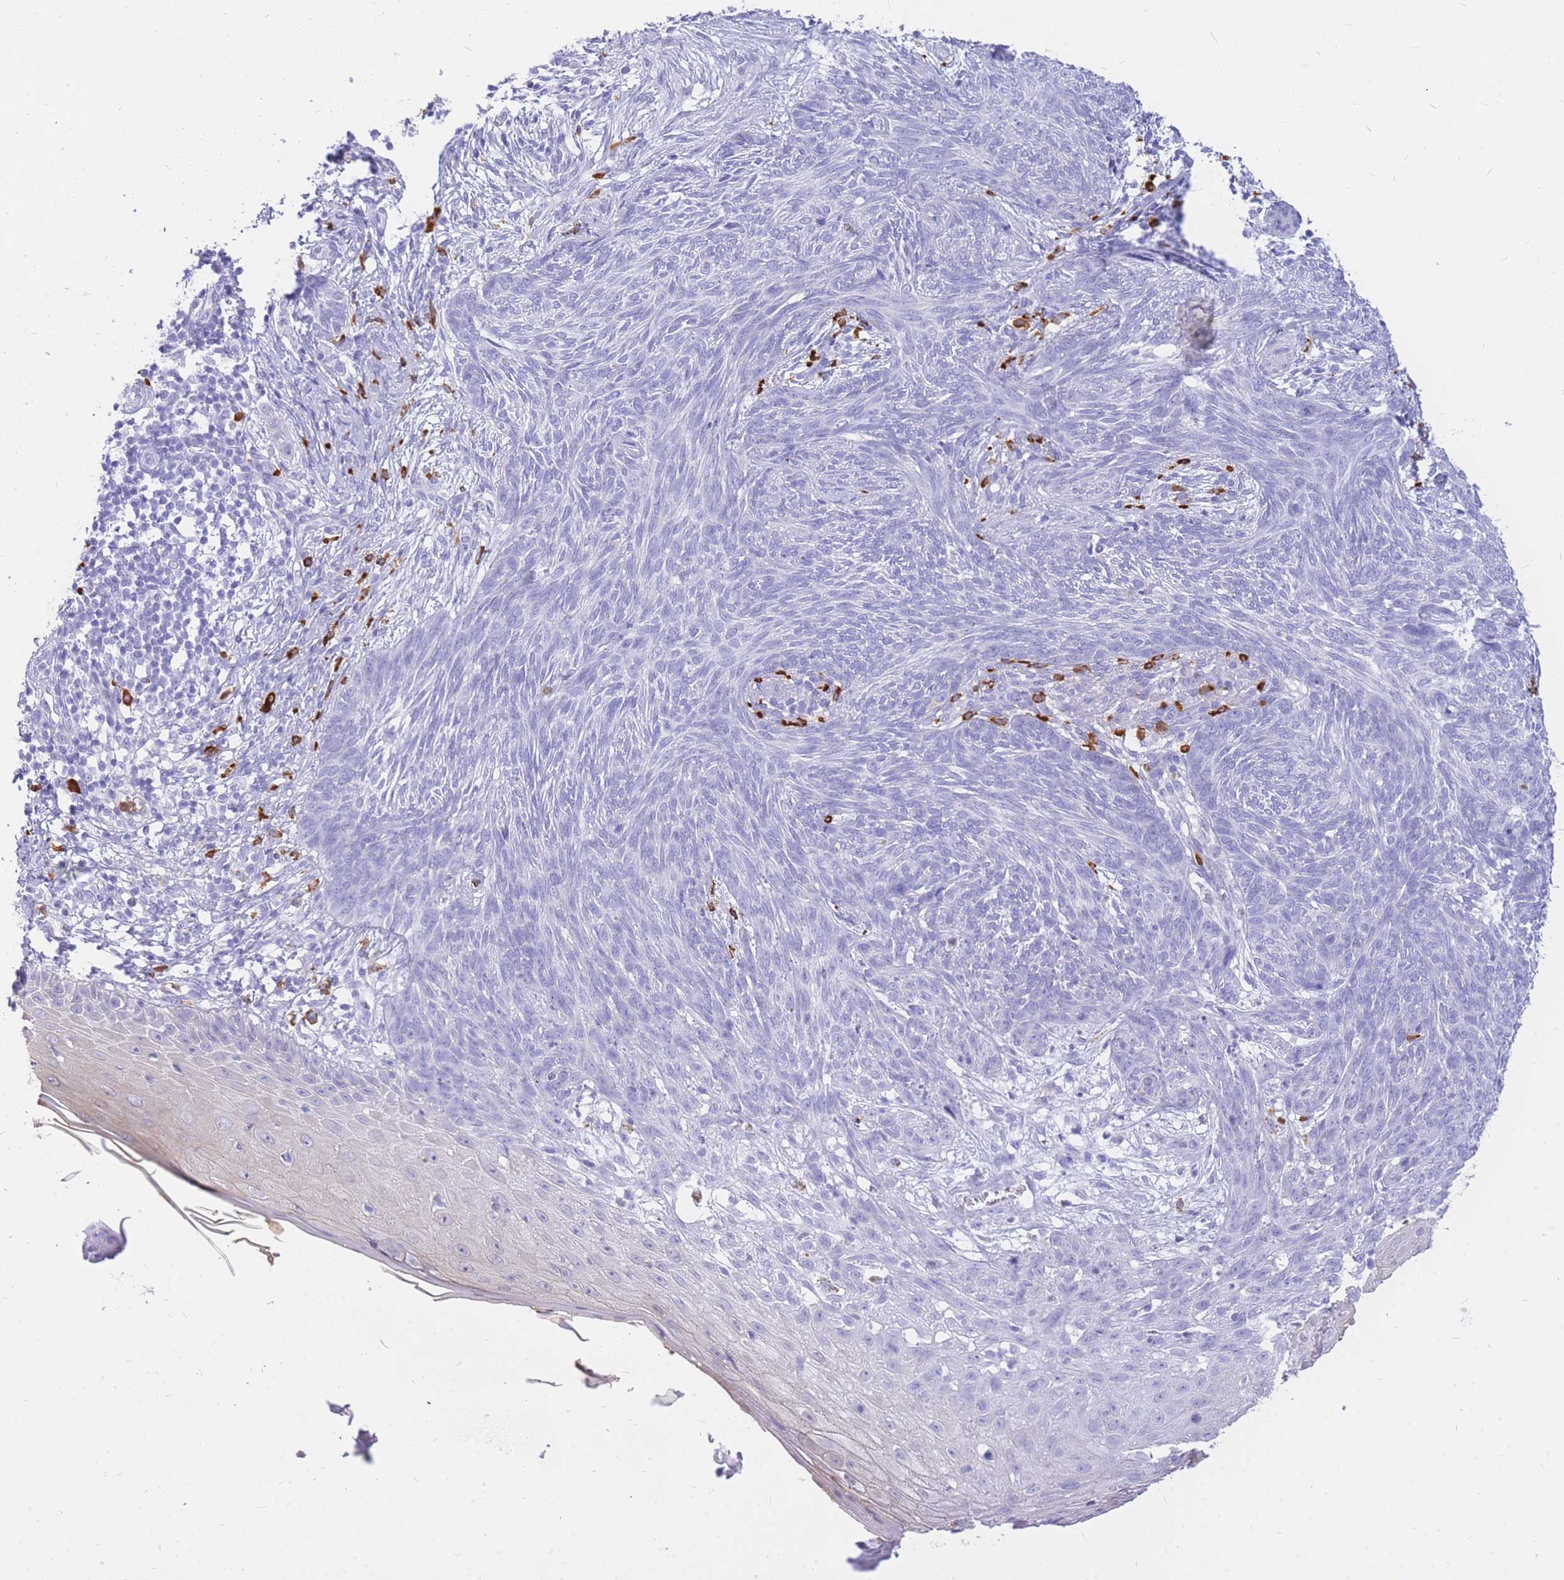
{"staining": {"intensity": "negative", "quantity": "none", "location": "none"}, "tissue": "skin cancer", "cell_type": "Tumor cells", "image_type": "cancer", "snomed": [{"axis": "morphology", "description": "Basal cell carcinoma"}, {"axis": "topography", "description": "Skin"}], "caption": "Tumor cells are negative for protein expression in human skin cancer. The staining was performed using DAB (3,3'-diaminobenzidine) to visualize the protein expression in brown, while the nuclei were stained in blue with hematoxylin (Magnification: 20x).", "gene": "HERC1", "patient": {"sex": "male", "age": 73}}